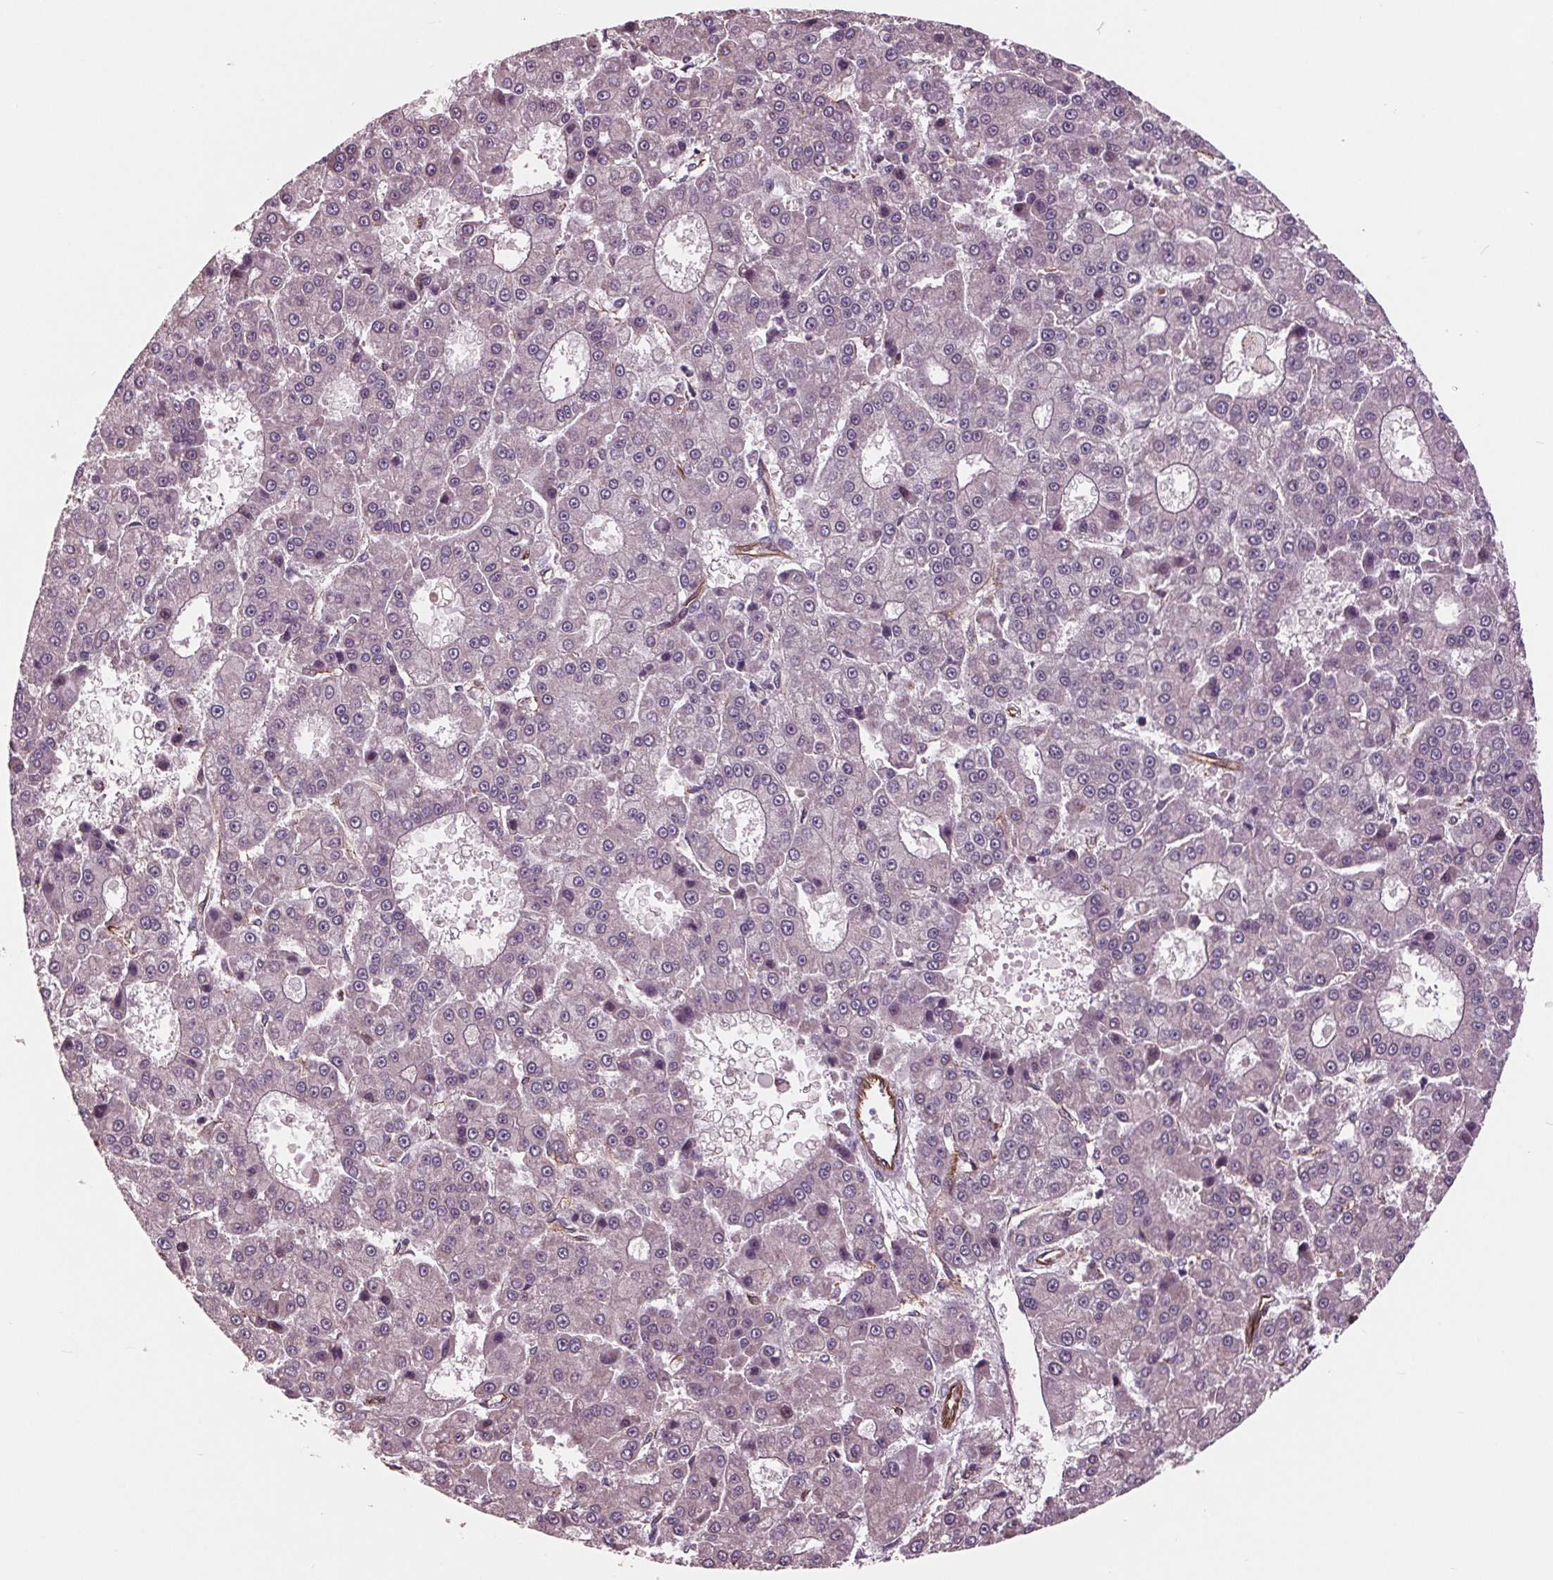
{"staining": {"intensity": "negative", "quantity": "none", "location": "none"}, "tissue": "liver cancer", "cell_type": "Tumor cells", "image_type": "cancer", "snomed": [{"axis": "morphology", "description": "Carcinoma, Hepatocellular, NOS"}, {"axis": "topography", "description": "Liver"}], "caption": "Hepatocellular carcinoma (liver) stained for a protein using immunohistochemistry displays no expression tumor cells.", "gene": "MAPK8", "patient": {"sex": "male", "age": 70}}